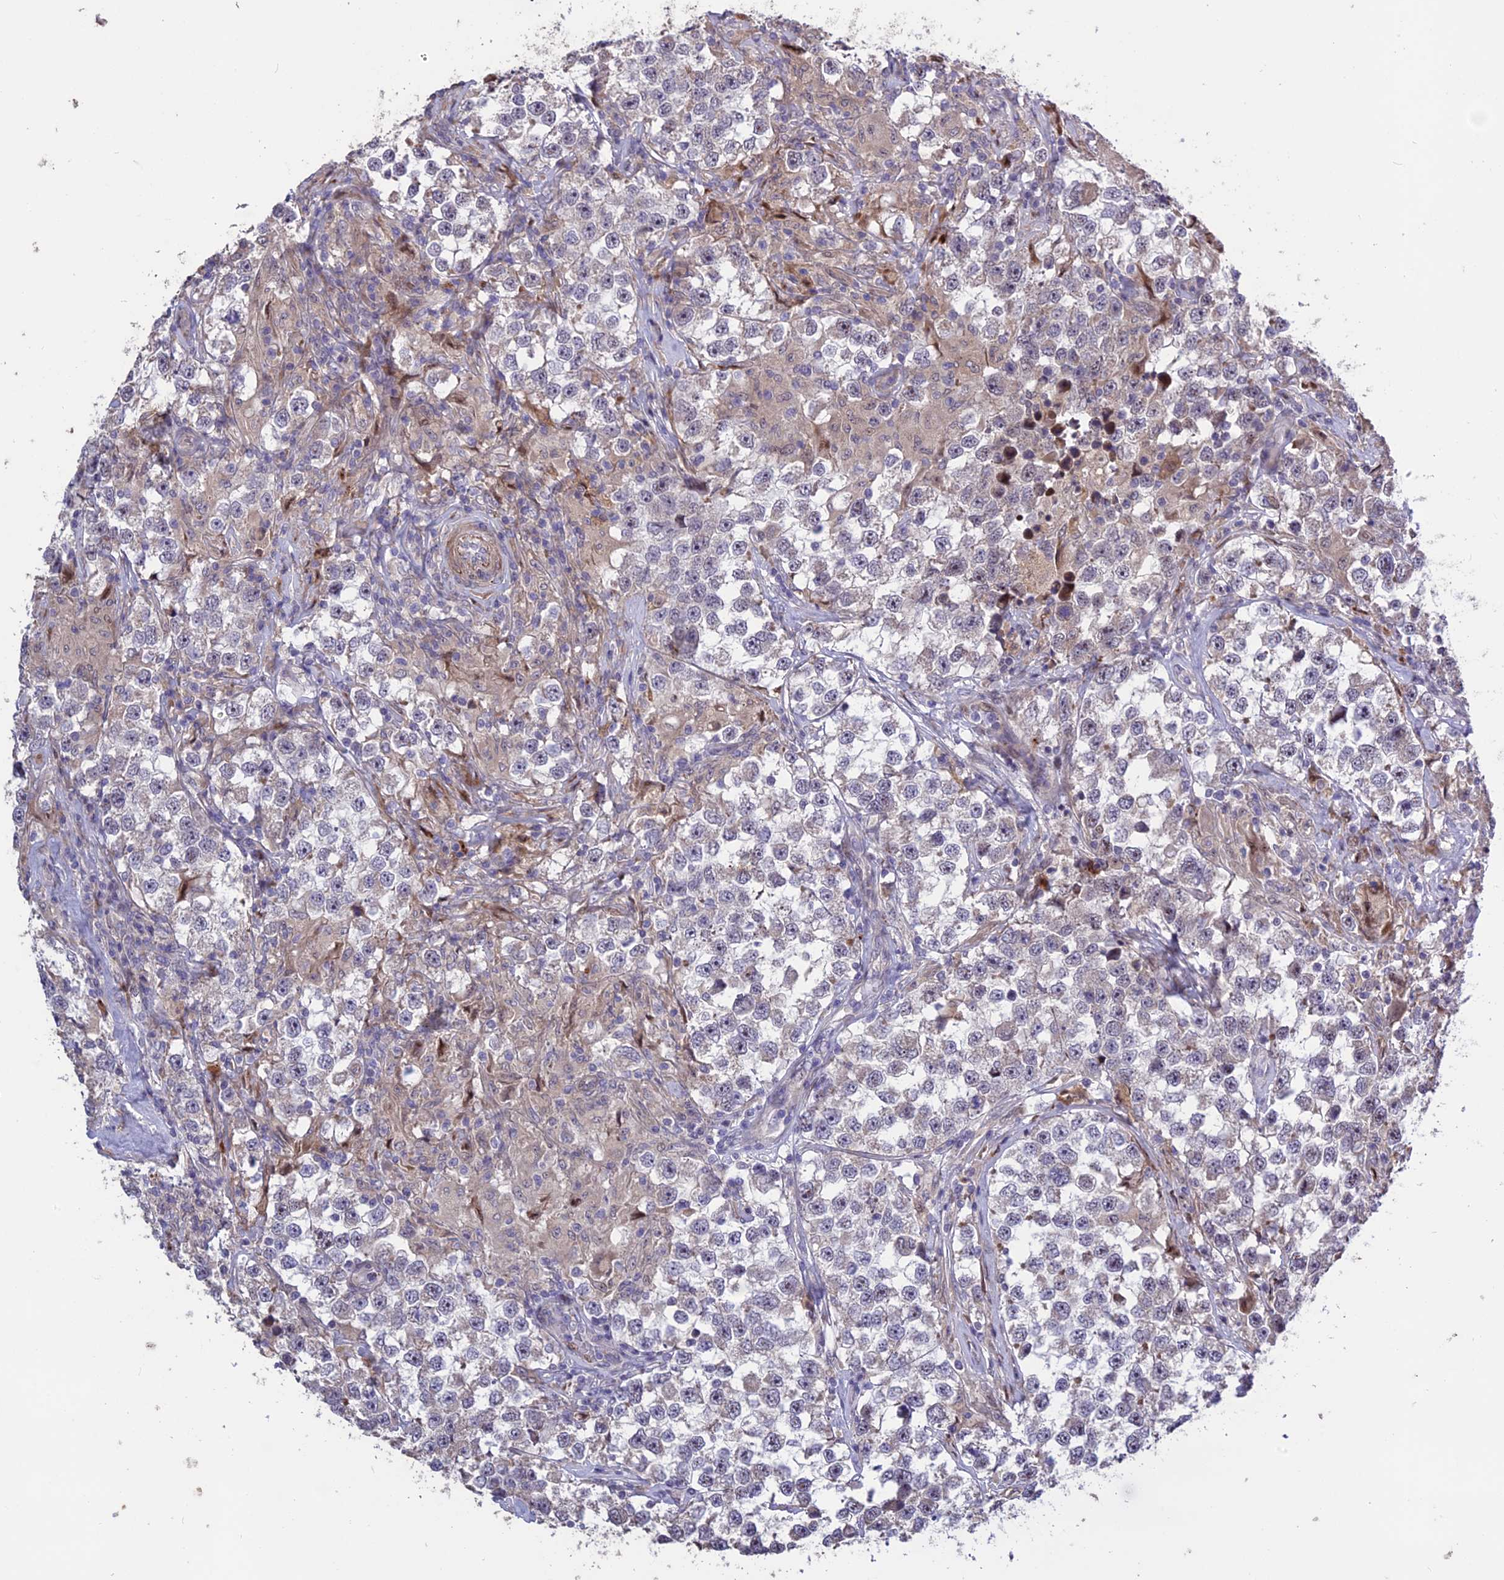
{"staining": {"intensity": "negative", "quantity": "none", "location": "none"}, "tissue": "testis cancer", "cell_type": "Tumor cells", "image_type": "cancer", "snomed": [{"axis": "morphology", "description": "Seminoma, NOS"}, {"axis": "topography", "description": "Testis"}], "caption": "Immunohistochemistry (IHC) micrograph of neoplastic tissue: testis cancer stained with DAB exhibits no significant protein expression in tumor cells. (DAB (3,3'-diaminobenzidine) immunohistochemistry with hematoxylin counter stain).", "gene": "SPG21", "patient": {"sex": "male", "age": 46}}